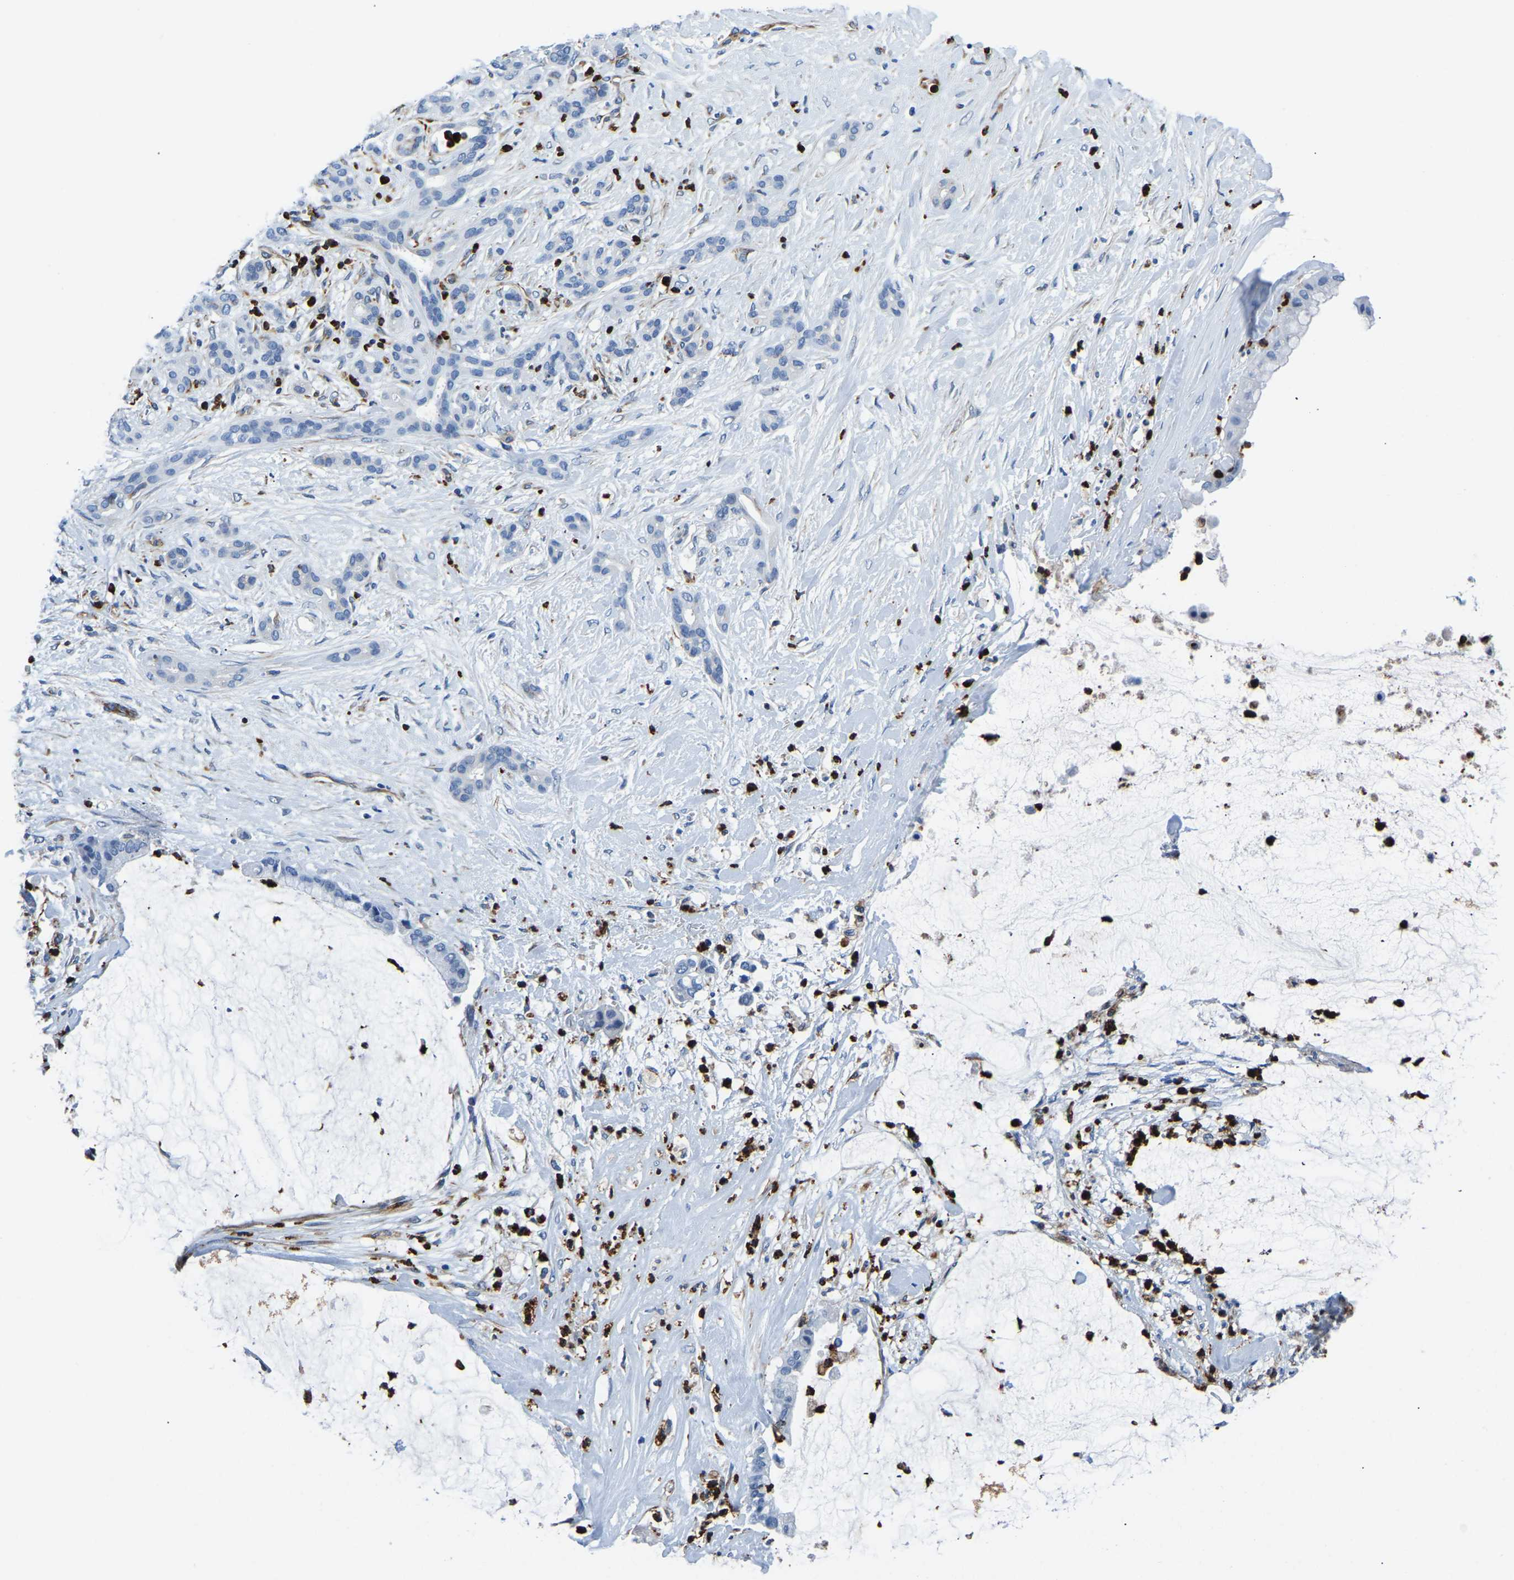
{"staining": {"intensity": "negative", "quantity": "none", "location": "none"}, "tissue": "pancreatic cancer", "cell_type": "Tumor cells", "image_type": "cancer", "snomed": [{"axis": "morphology", "description": "Adenocarcinoma, NOS"}, {"axis": "topography", "description": "Pancreas"}], "caption": "Pancreatic cancer was stained to show a protein in brown. There is no significant positivity in tumor cells.", "gene": "MS4A3", "patient": {"sex": "male", "age": 41}}